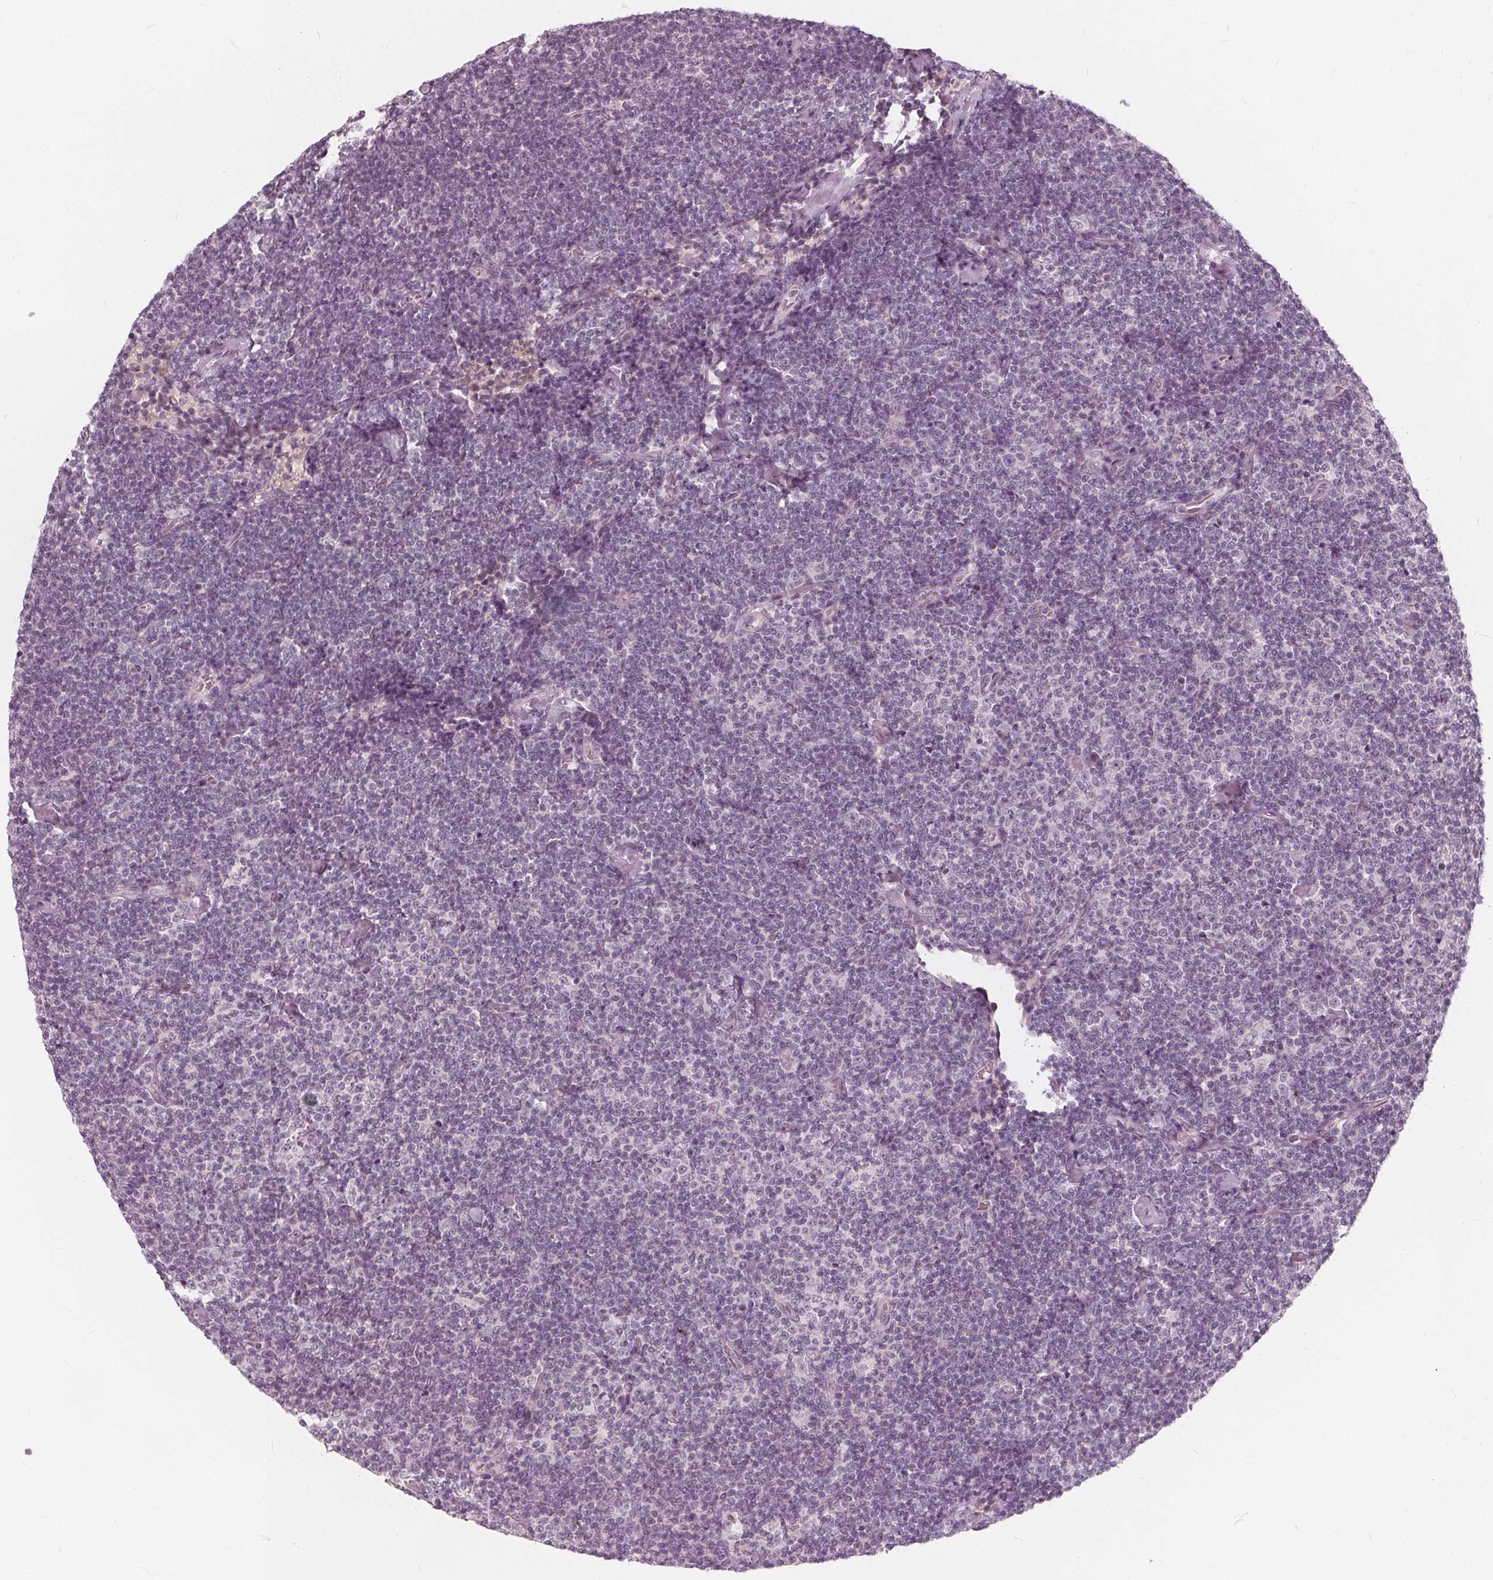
{"staining": {"intensity": "negative", "quantity": "none", "location": "none"}, "tissue": "lymphoma", "cell_type": "Tumor cells", "image_type": "cancer", "snomed": [{"axis": "morphology", "description": "Malignant lymphoma, non-Hodgkin's type, Low grade"}, {"axis": "topography", "description": "Lymph node"}], "caption": "Human lymphoma stained for a protein using IHC exhibits no staining in tumor cells.", "gene": "SAT2", "patient": {"sex": "male", "age": 81}}